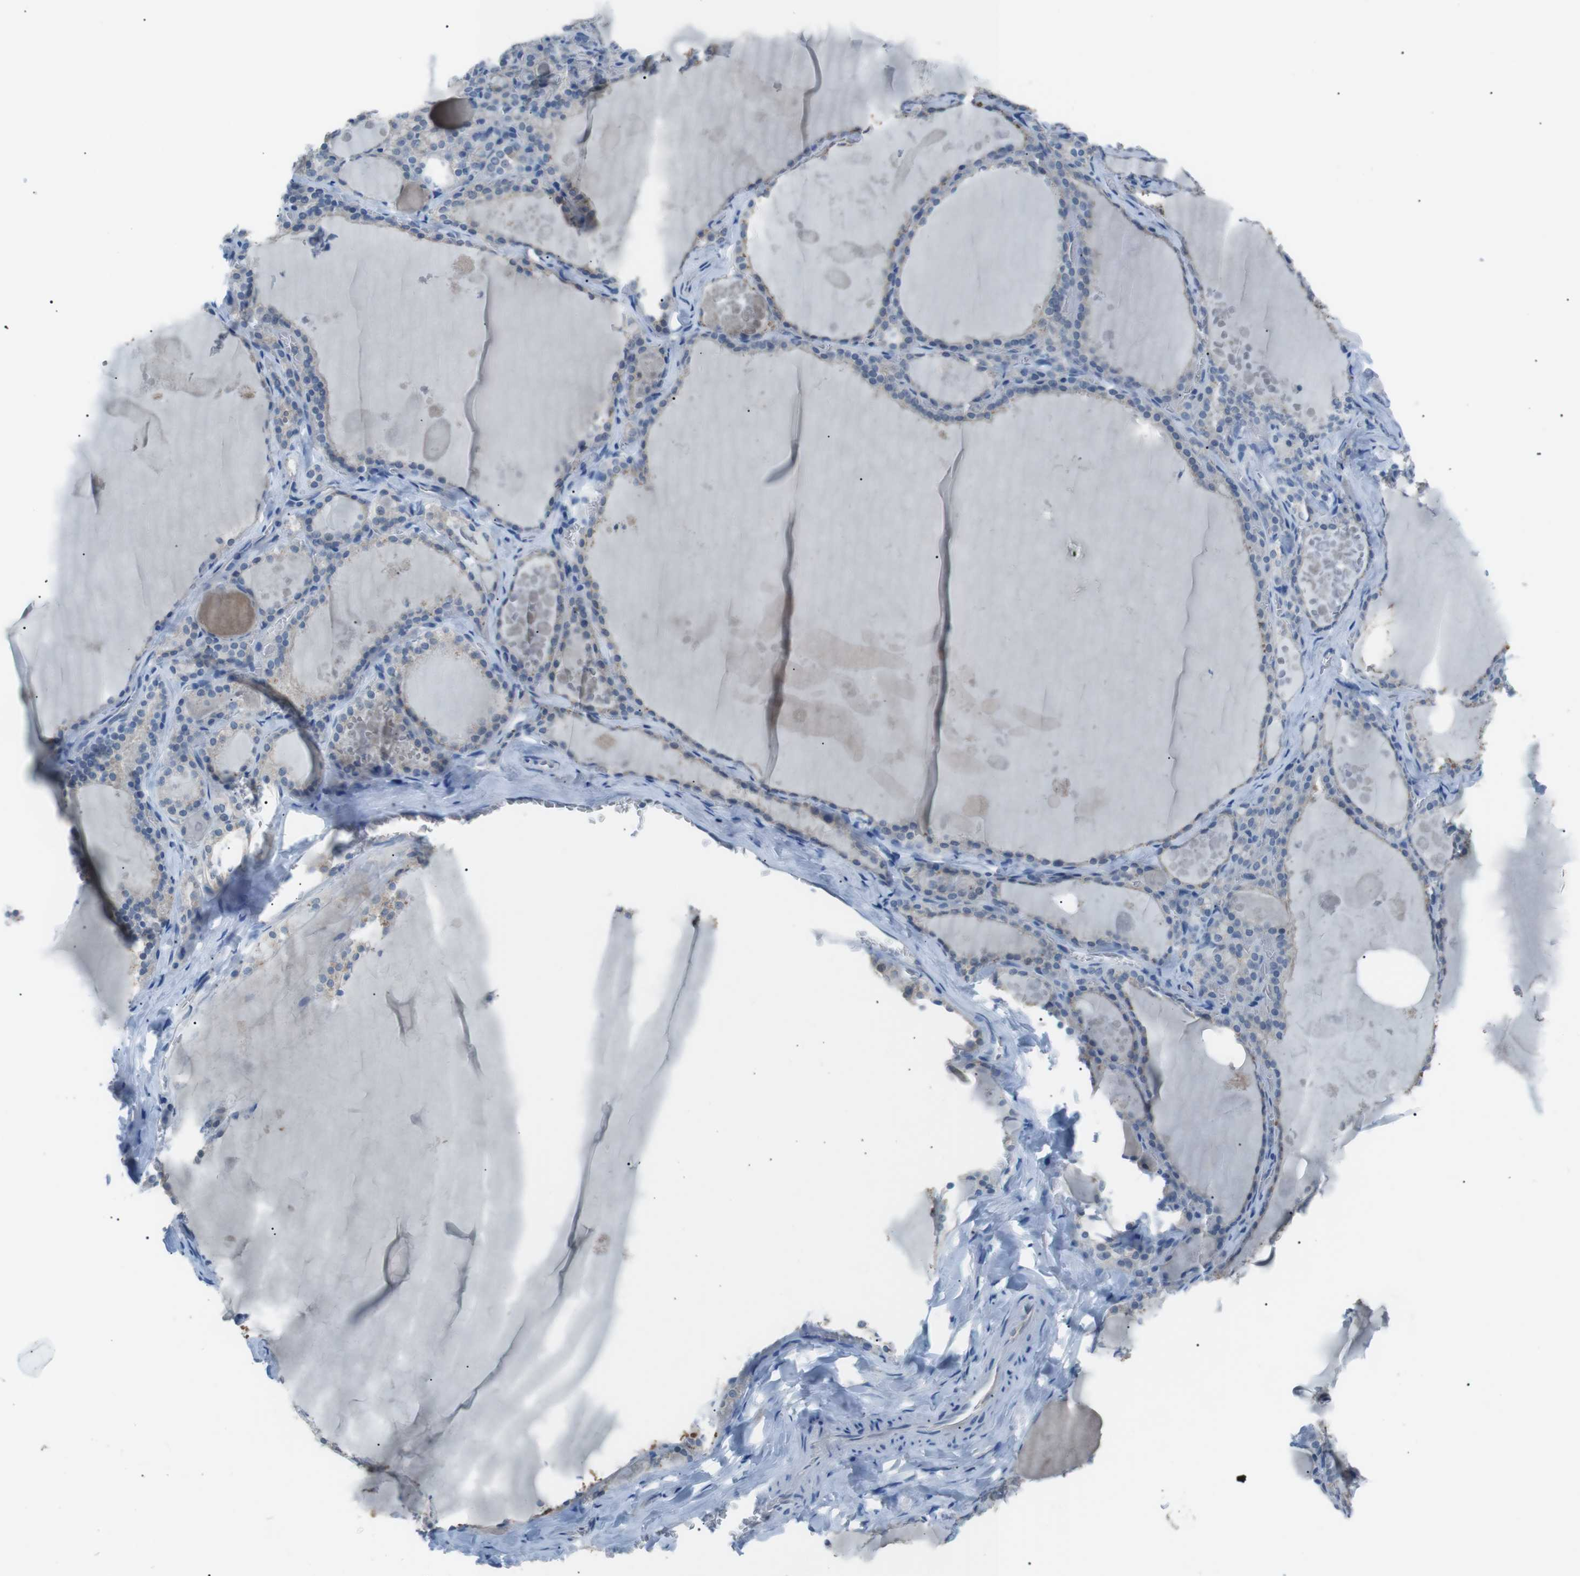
{"staining": {"intensity": "weak", "quantity": "25%-75%", "location": "cytoplasmic/membranous"}, "tissue": "thyroid gland", "cell_type": "Glandular cells", "image_type": "normal", "snomed": [{"axis": "morphology", "description": "Normal tissue, NOS"}, {"axis": "topography", "description": "Thyroid gland"}], "caption": "A brown stain labels weak cytoplasmic/membranous staining of a protein in glandular cells of benign human thyroid gland.", "gene": "CDH26", "patient": {"sex": "male", "age": 56}}